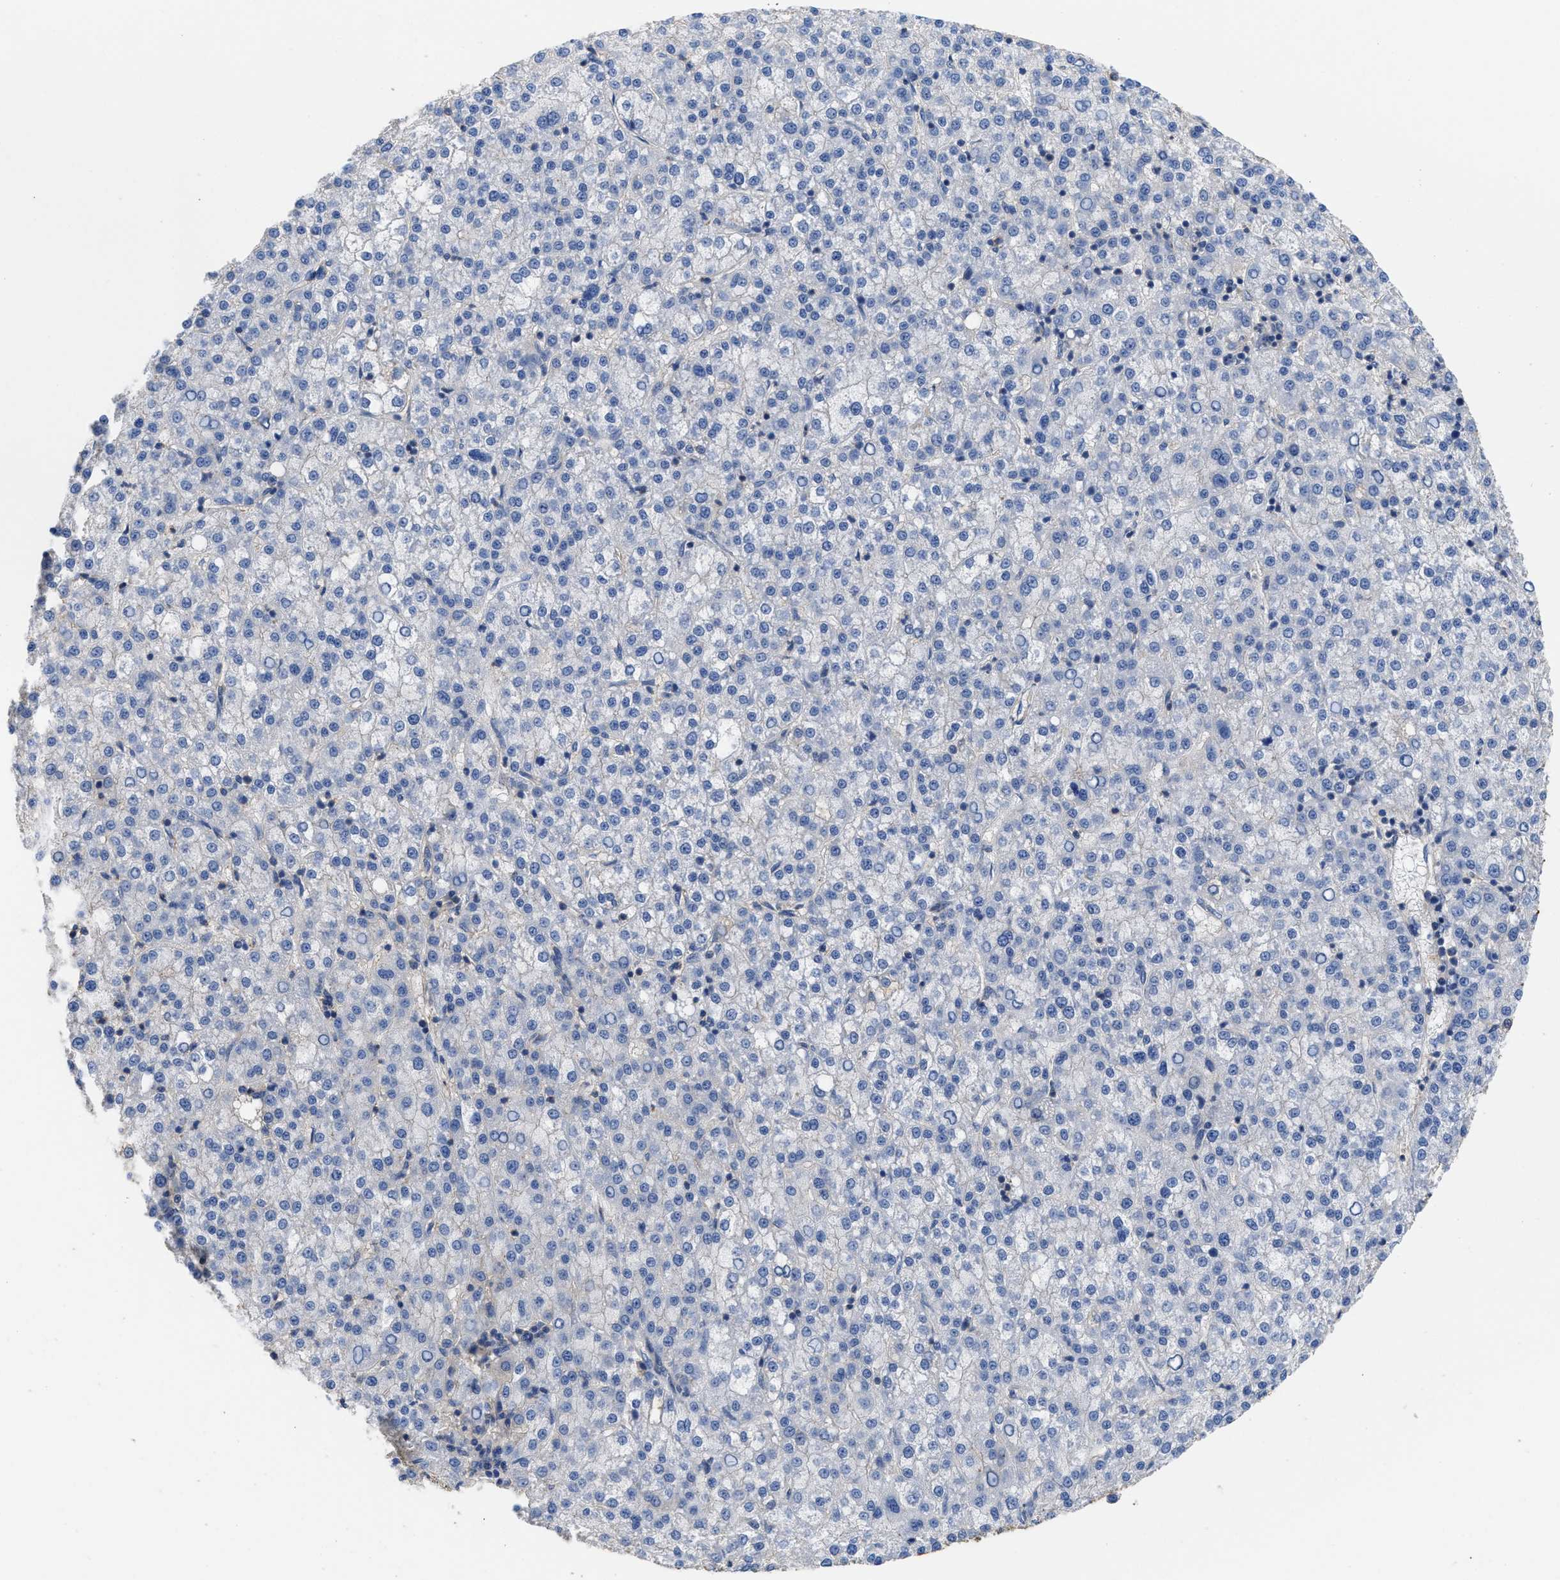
{"staining": {"intensity": "negative", "quantity": "none", "location": "none"}, "tissue": "liver cancer", "cell_type": "Tumor cells", "image_type": "cancer", "snomed": [{"axis": "morphology", "description": "Carcinoma, Hepatocellular, NOS"}, {"axis": "topography", "description": "Liver"}], "caption": "IHC image of neoplastic tissue: liver hepatocellular carcinoma stained with DAB exhibits no significant protein positivity in tumor cells.", "gene": "USP4", "patient": {"sex": "female", "age": 58}}